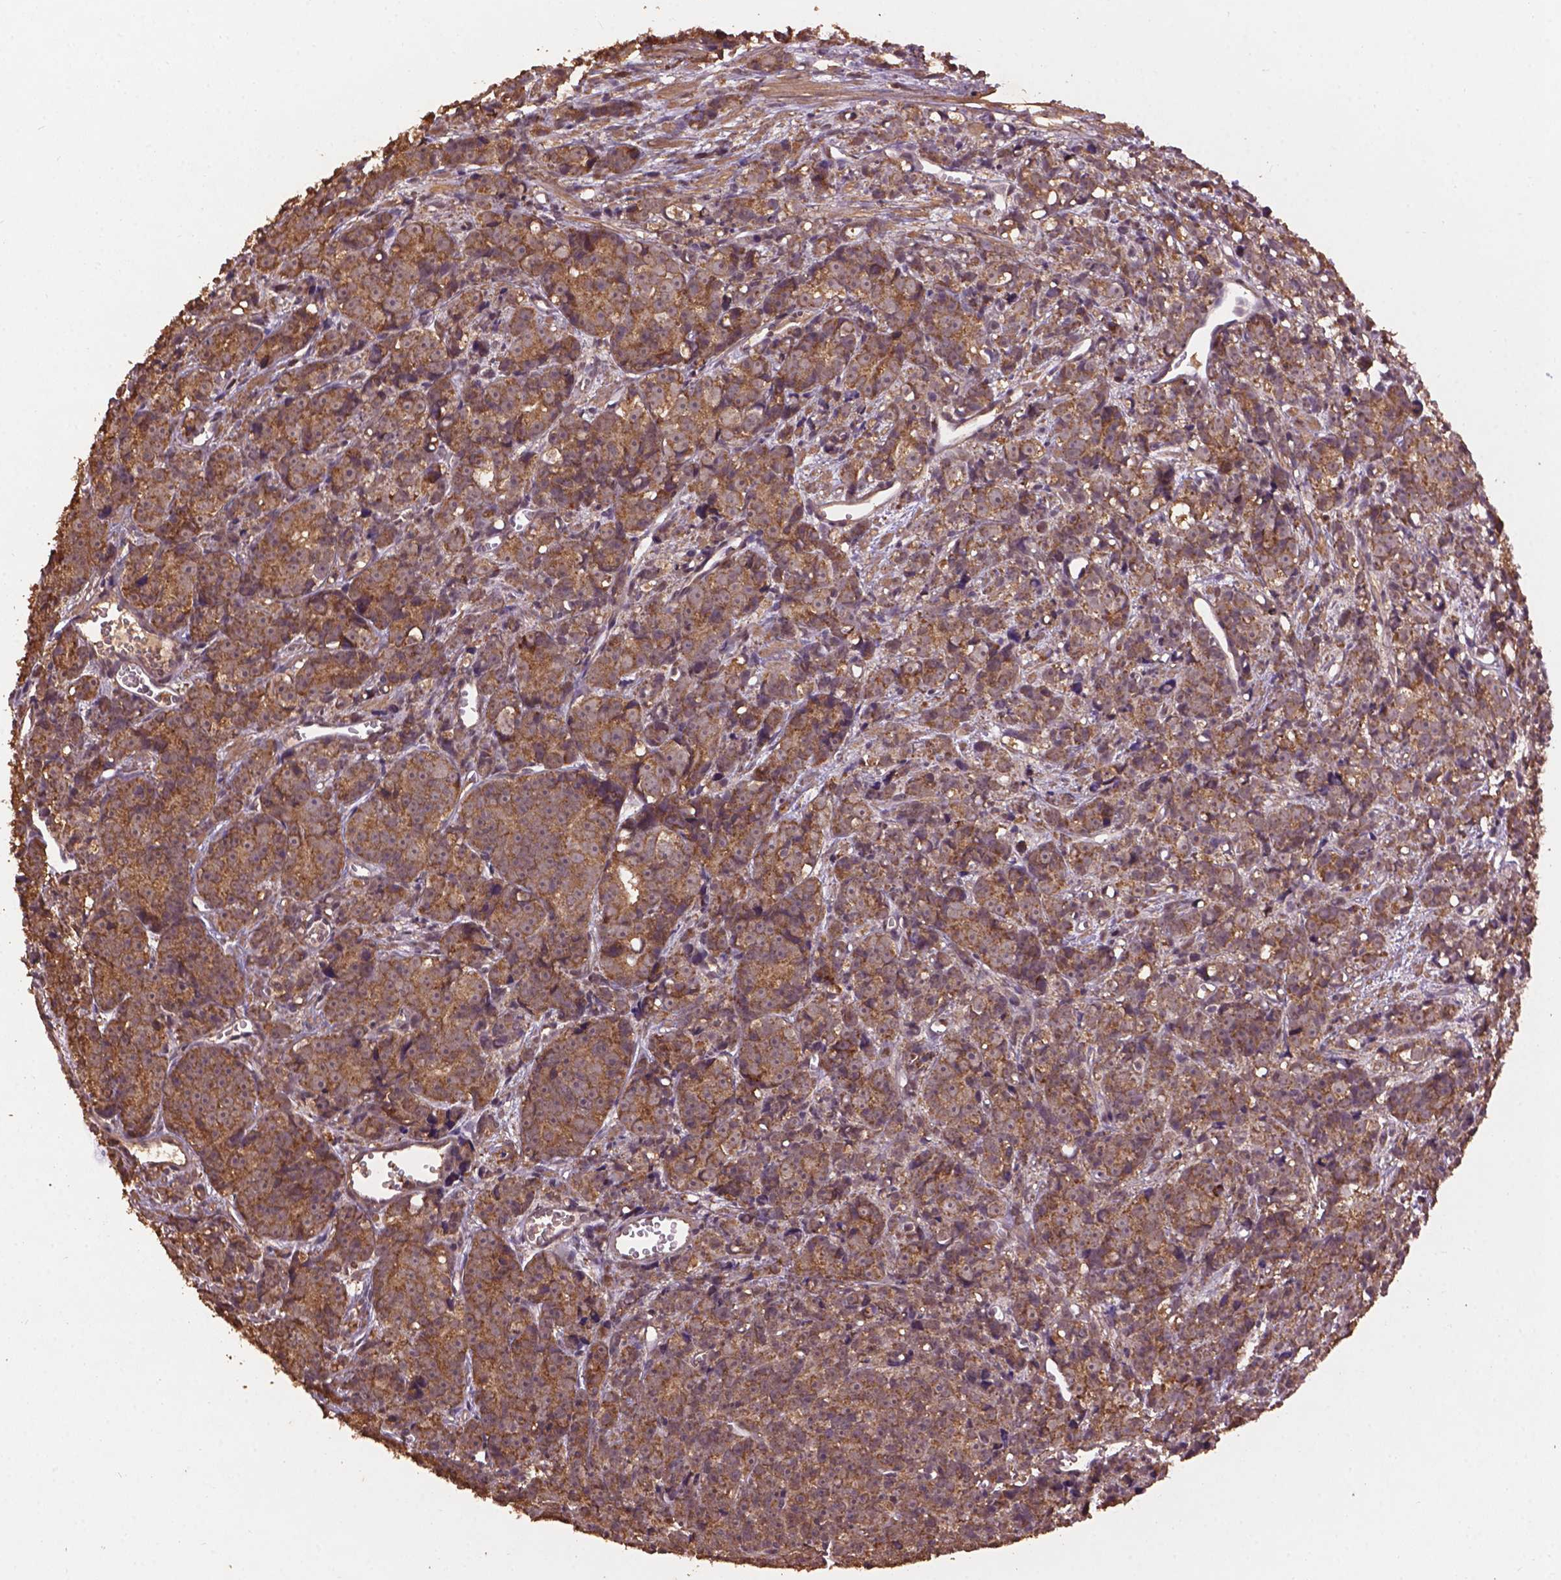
{"staining": {"intensity": "moderate", "quantity": ">75%", "location": "cytoplasmic/membranous"}, "tissue": "prostate cancer", "cell_type": "Tumor cells", "image_type": "cancer", "snomed": [{"axis": "morphology", "description": "Adenocarcinoma, High grade"}, {"axis": "topography", "description": "Prostate"}], "caption": "Protein analysis of prostate cancer (adenocarcinoma (high-grade)) tissue demonstrates moderate cytoplasmic/membranous staining in about >75% of tumor cells.", "gene": "BABAM1", "patient": {"sex": "male", "age": 77}}